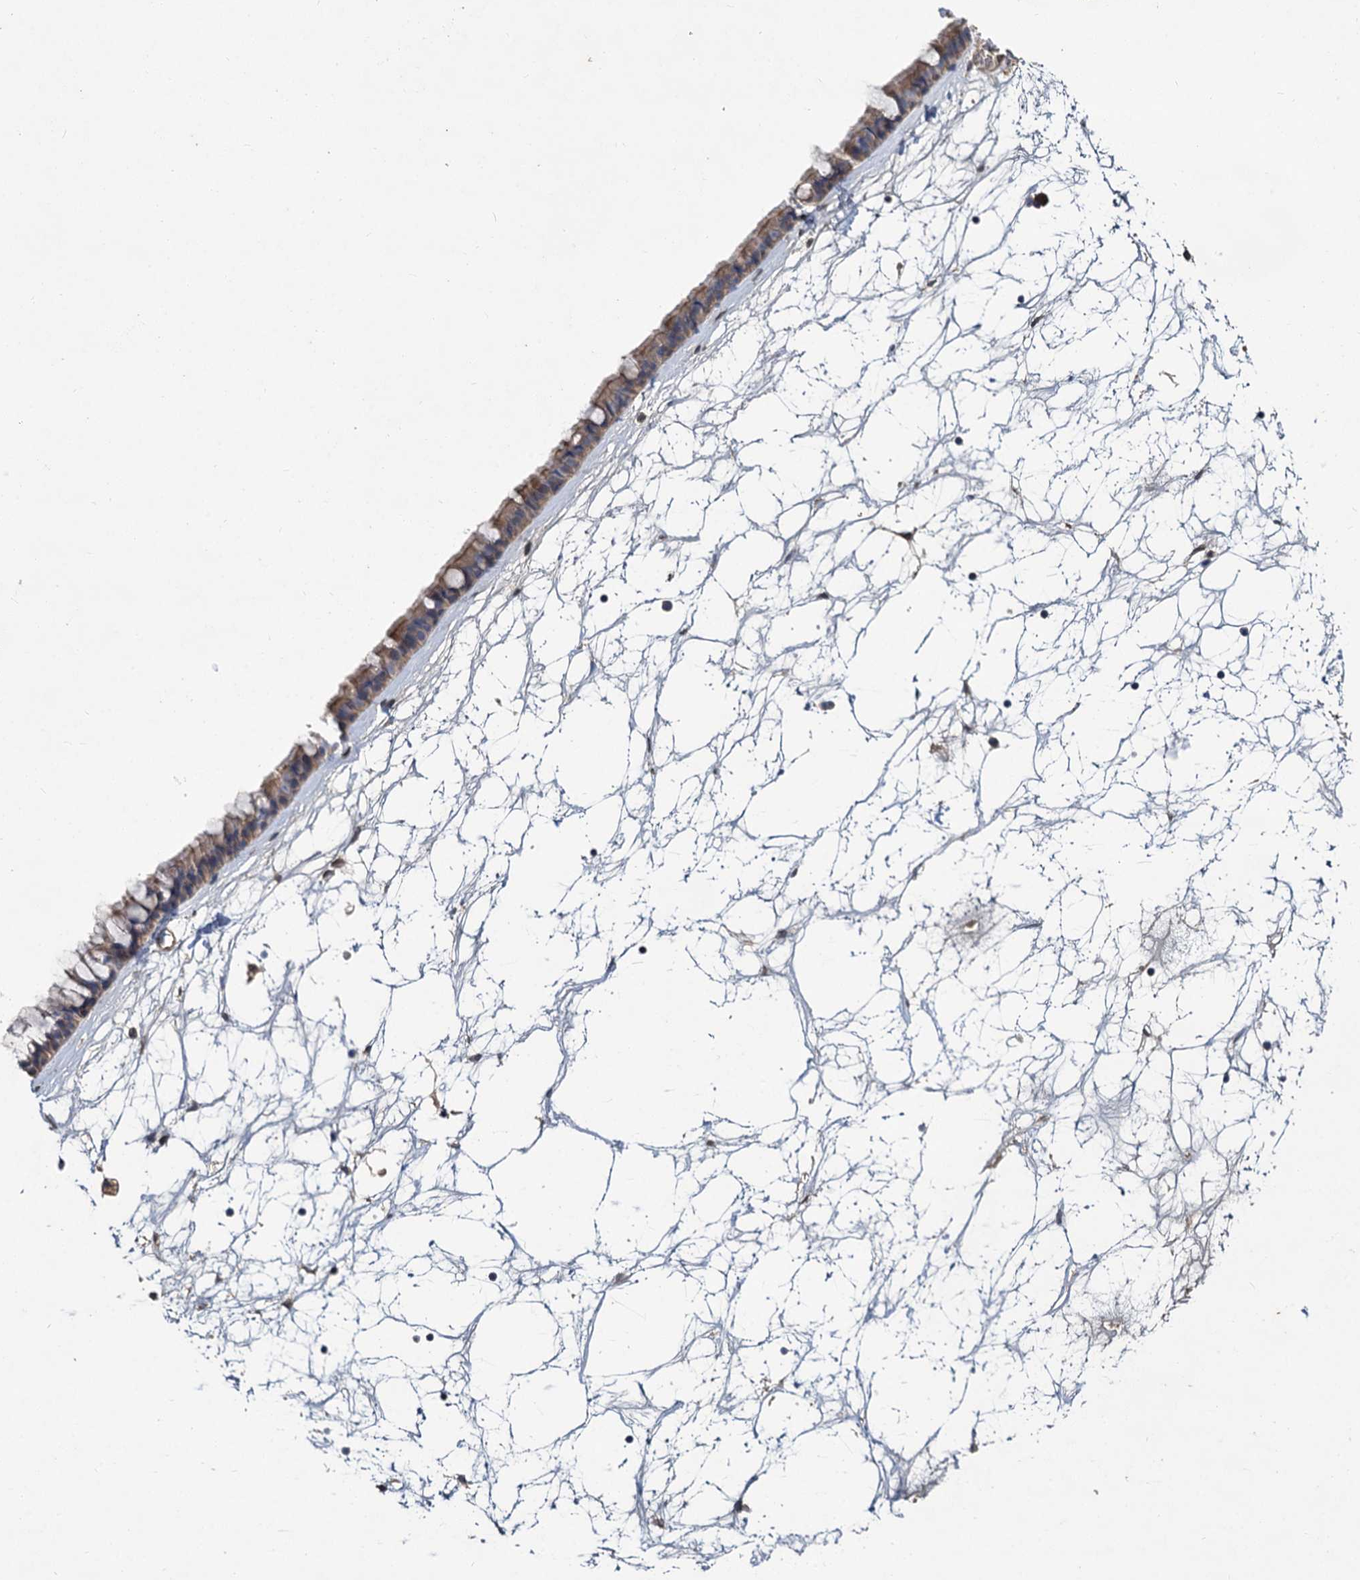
{"staining": {"intensity": "moderate", "quantity": ">75%", "location": "cytoplasmic/membranous"}, "tissue": "nasopharynx", "cell_type": "Respiratory epithelial cells", "image_type": "normal", "snomed": [{"axis": "morphology", "description": "Normal tissue, NOS"}, {"axis": "topography", "description": "Nasopharynx"}], "caption": "Immunohistochemistry image of unremarkable nasopharynx stained for a protein (brown), which displays medium levels of moderate cytoplasmic/membranous positivity in approximately >75% of respiratory epithelial cells.", "gene": "ZNF324", "patient": {"sex": "male", "age": 64}}